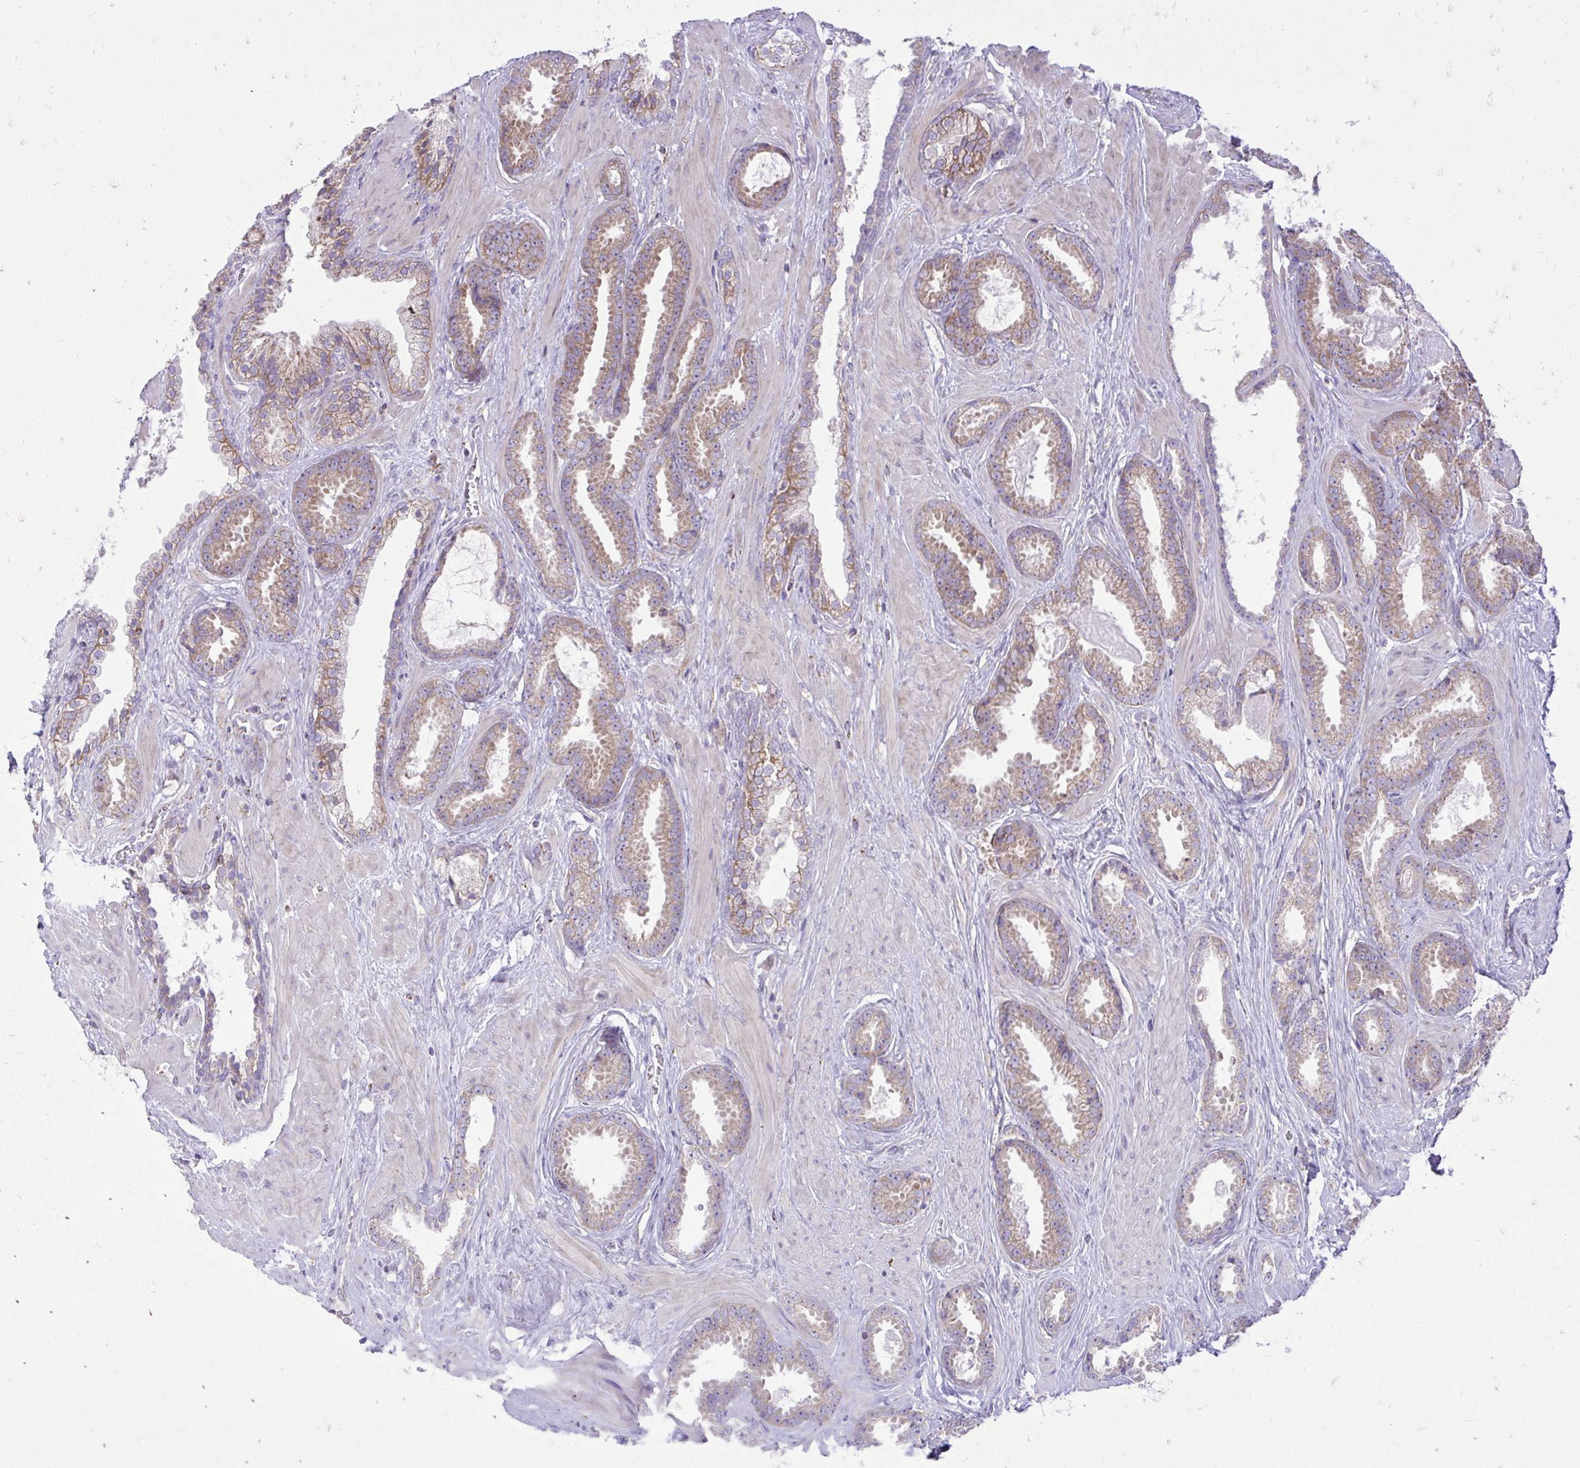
{"staining": {"intensity": "weak", "quantity": ">75%", "location": "cytoplasmic/membranous"}, "tissue": "prostate cancer", "cell_type": "Tumor cells", "image_type": "cancer", "snomed": [{"axis": "morphology", "description": "Adenocarcinoma, Low grade"}, {"axis": "topography", "description": "Prostate"}], "caption": "Protein analysis of adenocarcinoma (low-grade) (prostate) tissue exhibits weak cytoplasmic/membranous staining in about >75% of tumor cells. Using DAB (3,3'-diaminobenzidine) (brown) and hematoxylin (blue) stains, captured at high magnification using brightfield microscopy.", "gene": "SPTBN2", "patient": {"sex": "male", "age": 62}}